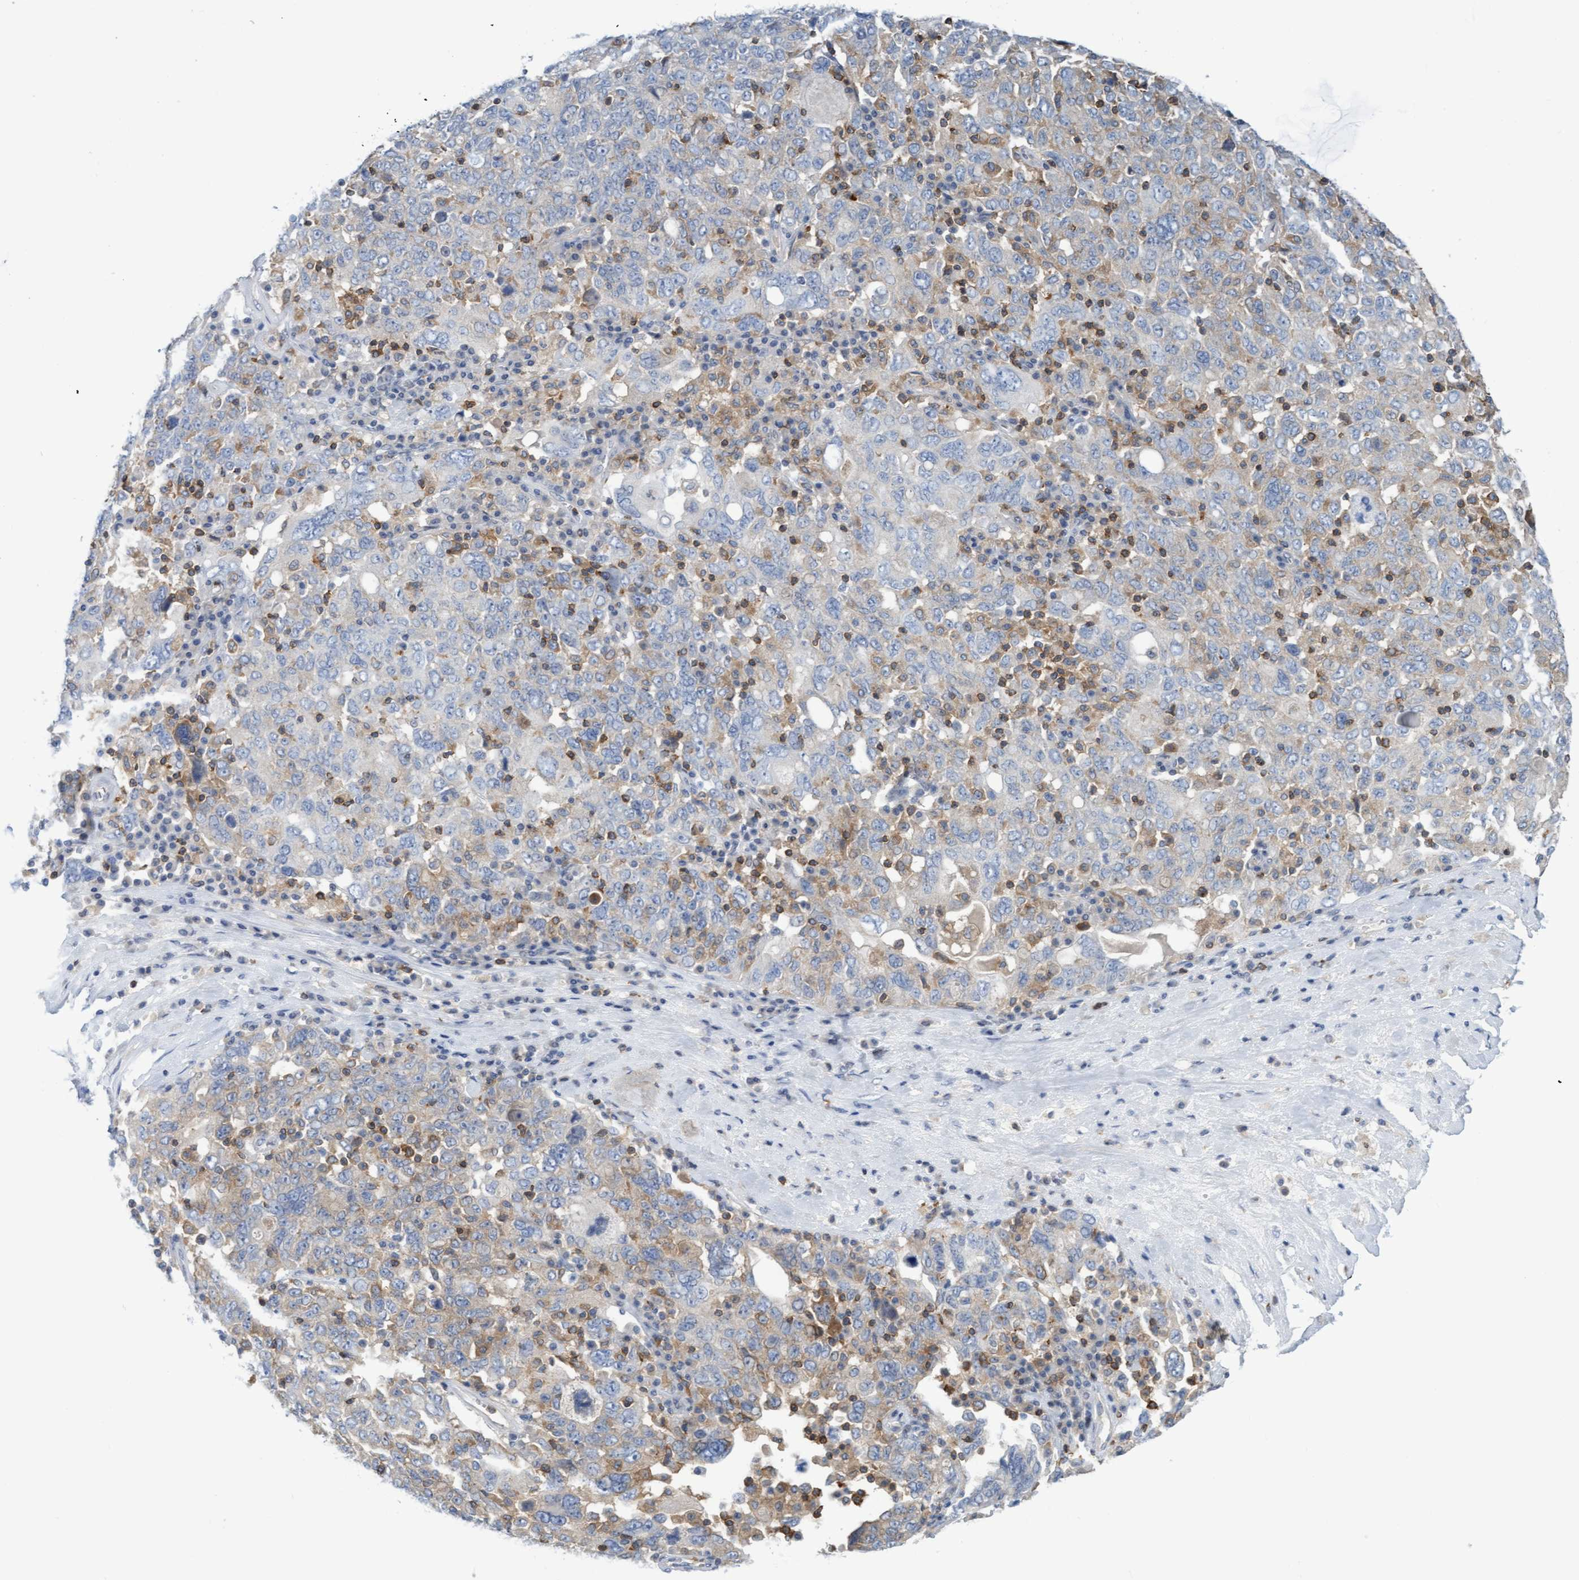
{"staining": {"intensity": "weak", "quantity": "<25%", "location": "cytoplasmic/membranous"}, "tissue": "ovarian cancer", "cell_type": "Tumor cells", "image_type": "cancer", "snomed": [{"axis": "morphology", "description": "Carcinoma, endometroid"}, {"axis": "topography", "description": "Ovary"}], "caption": "This is an IHC micrograph of ovarian endometroid carcinoma. There is no positivity in tumor cells.", "gene": "FNBP1", "patient": {"sex": "female", "age": 62}}